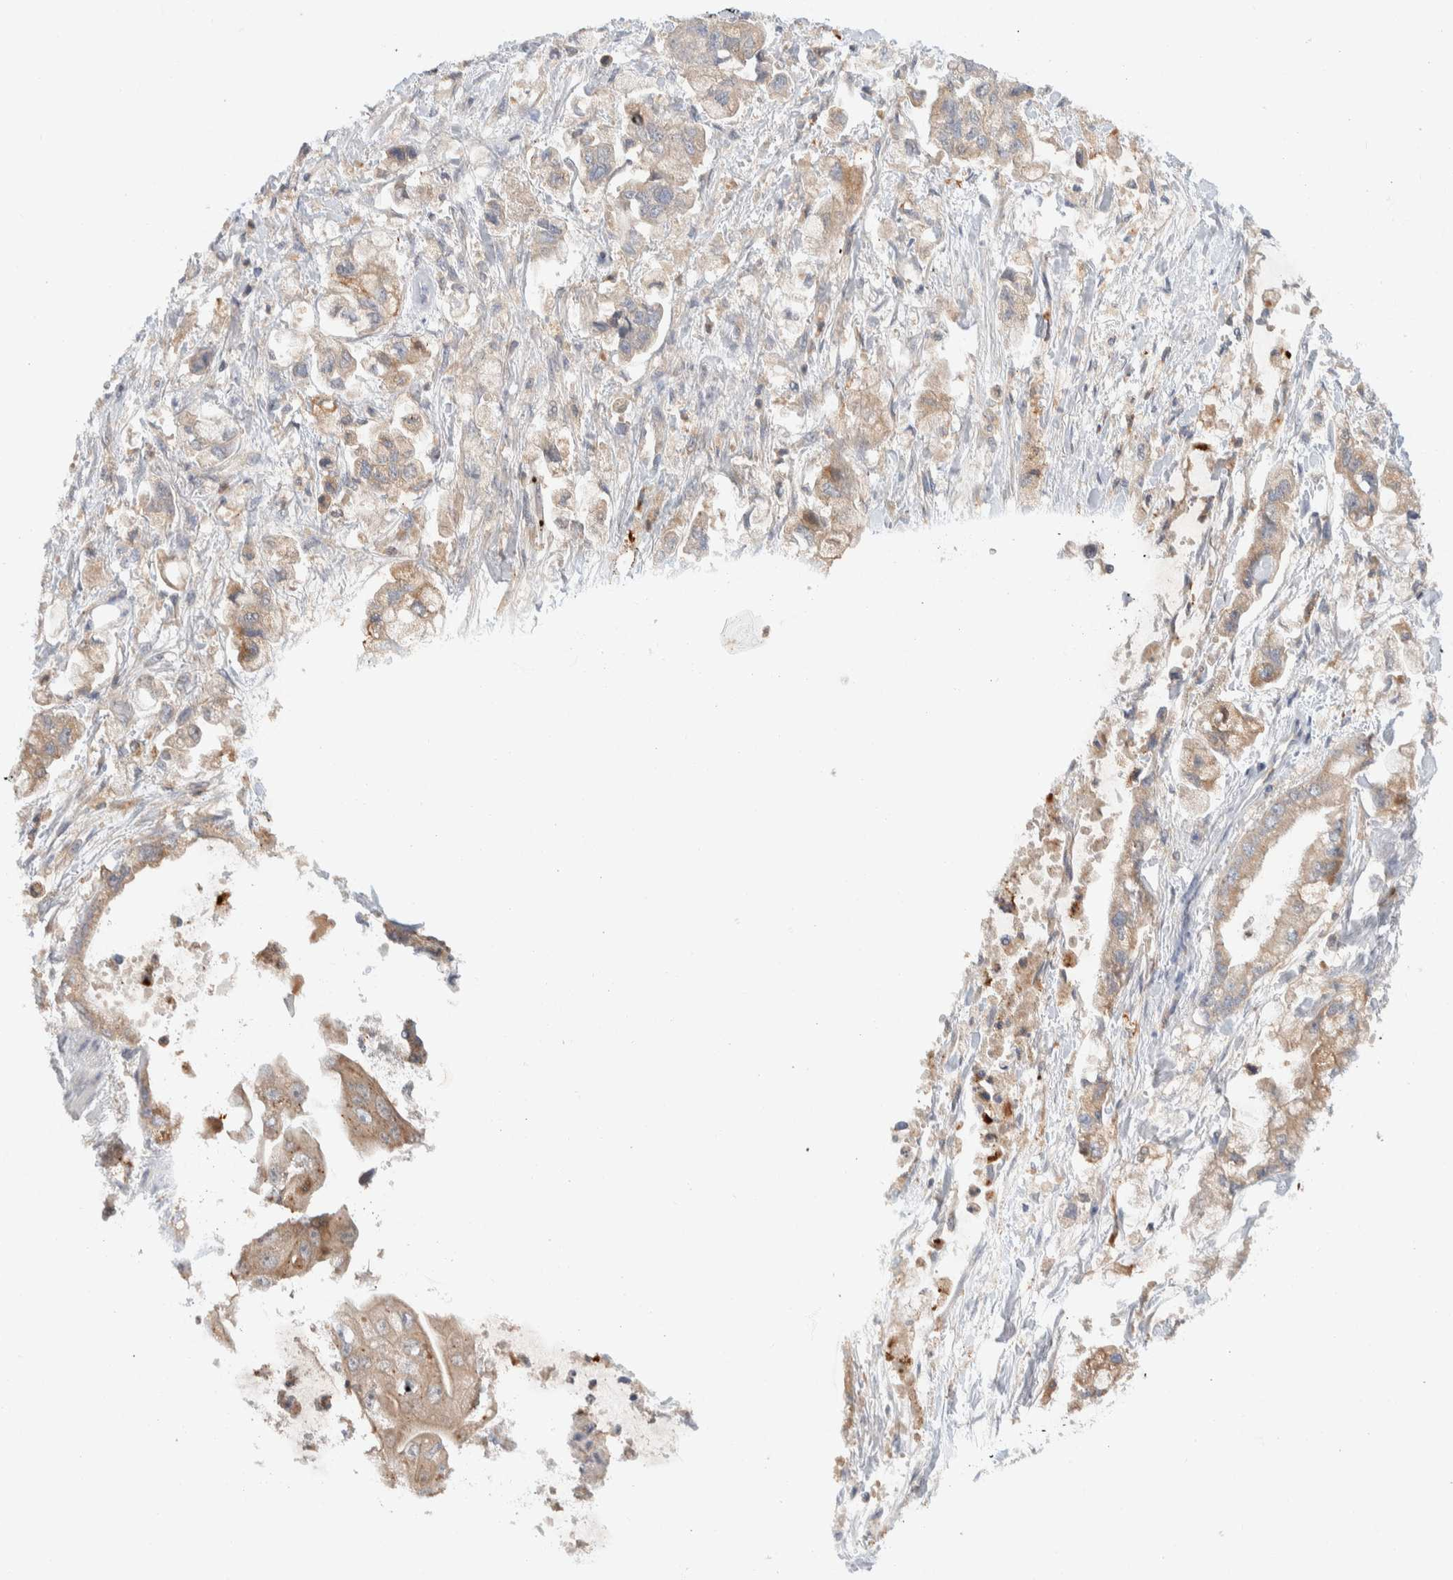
{"staining": {"intensity": "moderate", "quantity": ">75%", "location": "cytoplasmic/membranous"}, "tissue": "stomach cancer", "cell_type": "Tumor cells", "image_type": "cancer", "snomed": [{"axis": "morphology", "description": "Normal tissue, NOS"}, {"axis": "morphology", "description": "Adenocarcinoma, NOS"}, {"axis": "topography", "description": "Stomach"}], "caption": "IHC of stomach cancer (adenocarcinoma) displays medium levels of moderate cytoplasmic/membranous expression in approximately >75% of tumor cells.", "gene": "GCLM", "patient": {"sex": "male", "age": 62}}